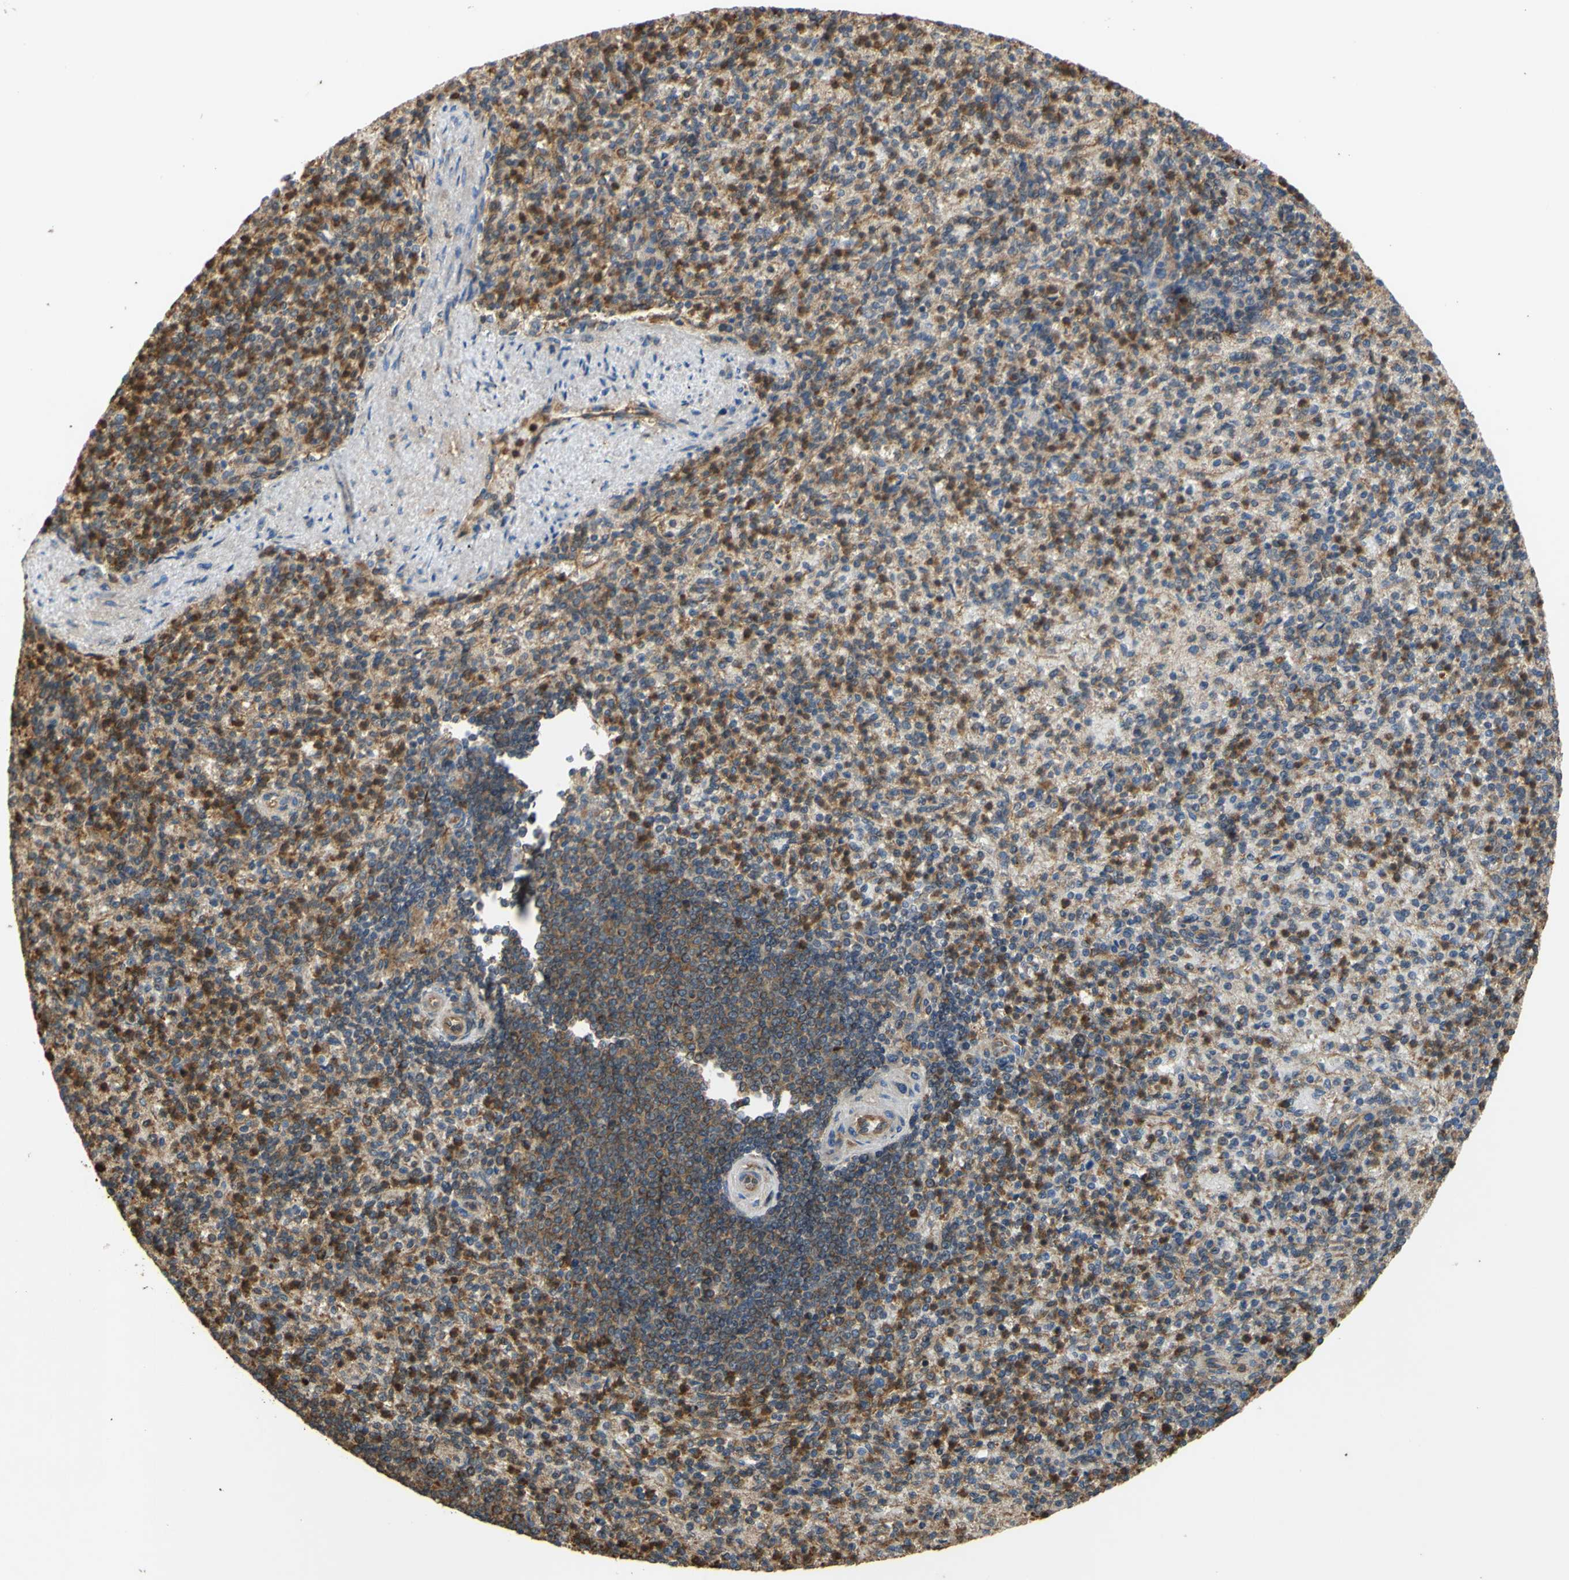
{"staining": {"intensity": "strong", "quantity": ">75%", "location": "cytoplasmic/membranous"}, "tissue": "spleen", "cell_type": "Cells in red pulp", "image_type": "normal", "snomed": [{"axis": "morphology", "description": "Normal tissue, NOS"}, {"axis": "topography", "description": "Spleen"}], "caption": "About >75% of cells in red pulp in benign spleen demonstrate strong cytoplasmic/membranous protein positivity as visualized by brown immunohistochemical staining.", "gene": "CTTN", "patient": {"sex": "female", "age": 74}}